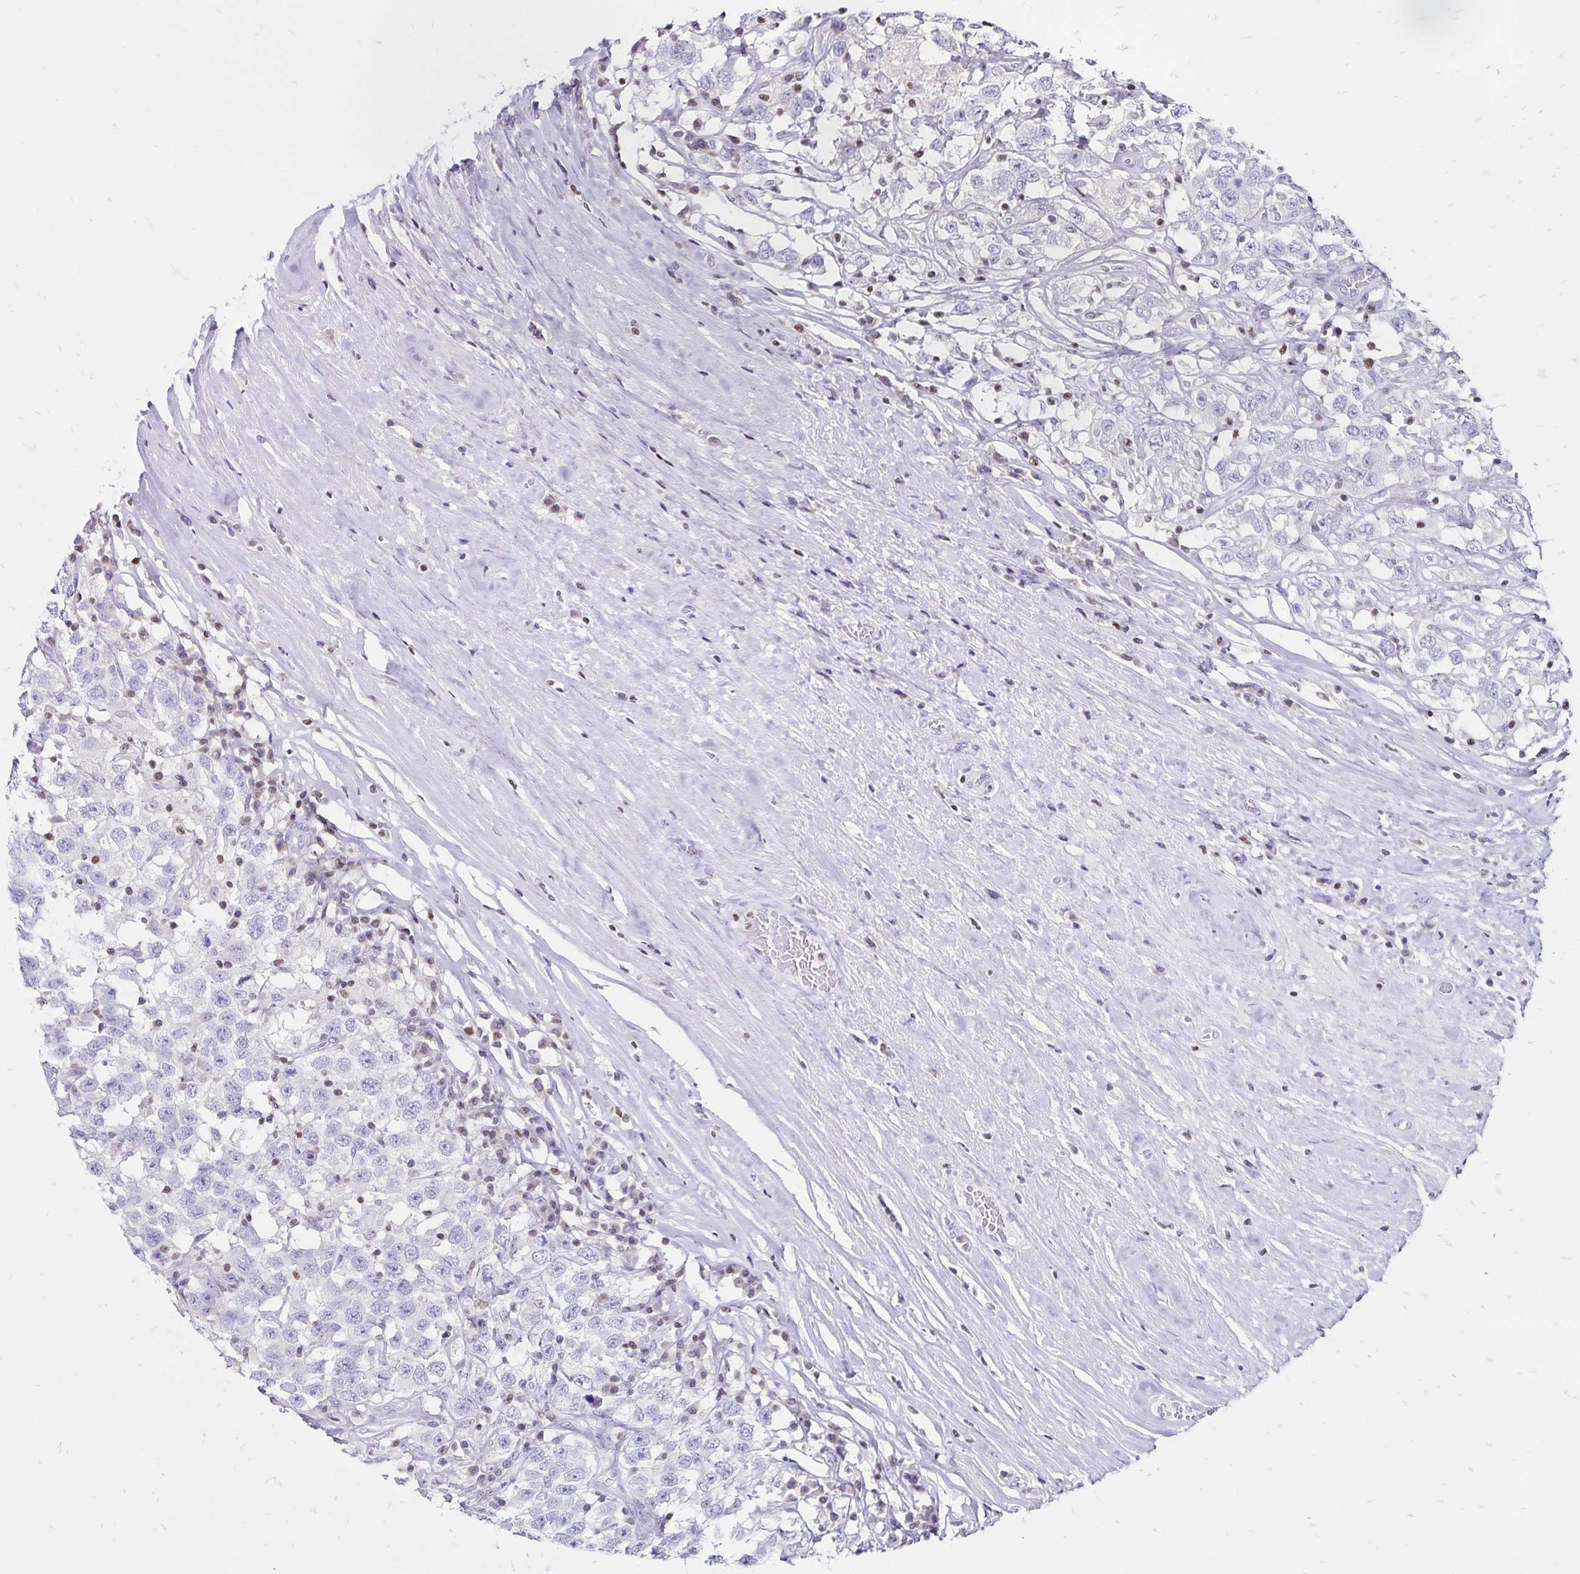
{"staining": {"intensity": "negative", "quantity": "none", "location": "none"}, "tissue": "testis cancer", "cell_type": "Tumor cells", "image_type": "cancer", "snomed": [{"axis": "morphology", "description": "Seminoma, NOS"}, {"axis": "topography", "description": "Testis"}], "caption": "Tumor cells are negative for brown protein staining in testis cancer.", "gene": "IKZF1", "patient": {"sex": "male", "age": 41}}